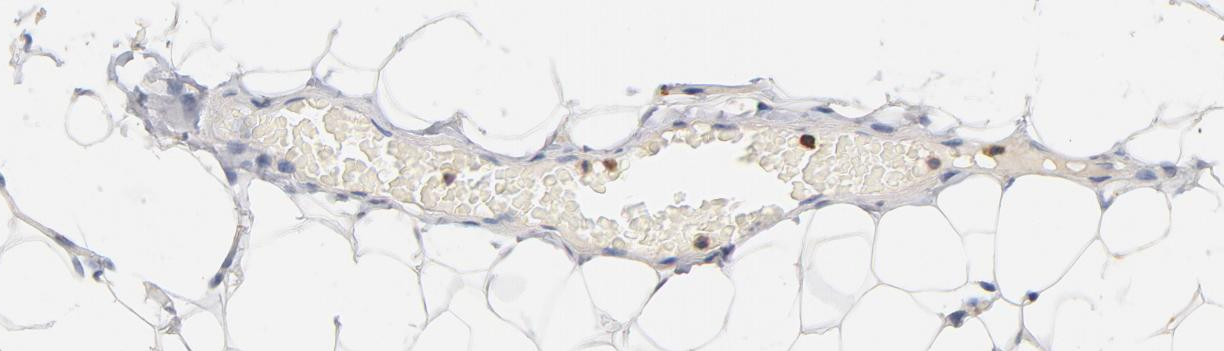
{"staining": {"intensity": "negative", "quantity": "none", "location": "none"}, "tissue": "adipose tissue", "cell_type": "Adipocytes", "image_type": "normal", "snomed": [{"axis": "morphology", "description": "Normal tissue, NOS"}, {"axis": "topography", "description": "Soft tissue"}], "caption": "The image displays no significant positivity in adipocytes of adipose tissue. The staining is performed using DAB brown chromogen with nuclei counter-stained in using hematoxylin.", "gene": "EZR", "patient": {"sex": "male", "age": 26}}